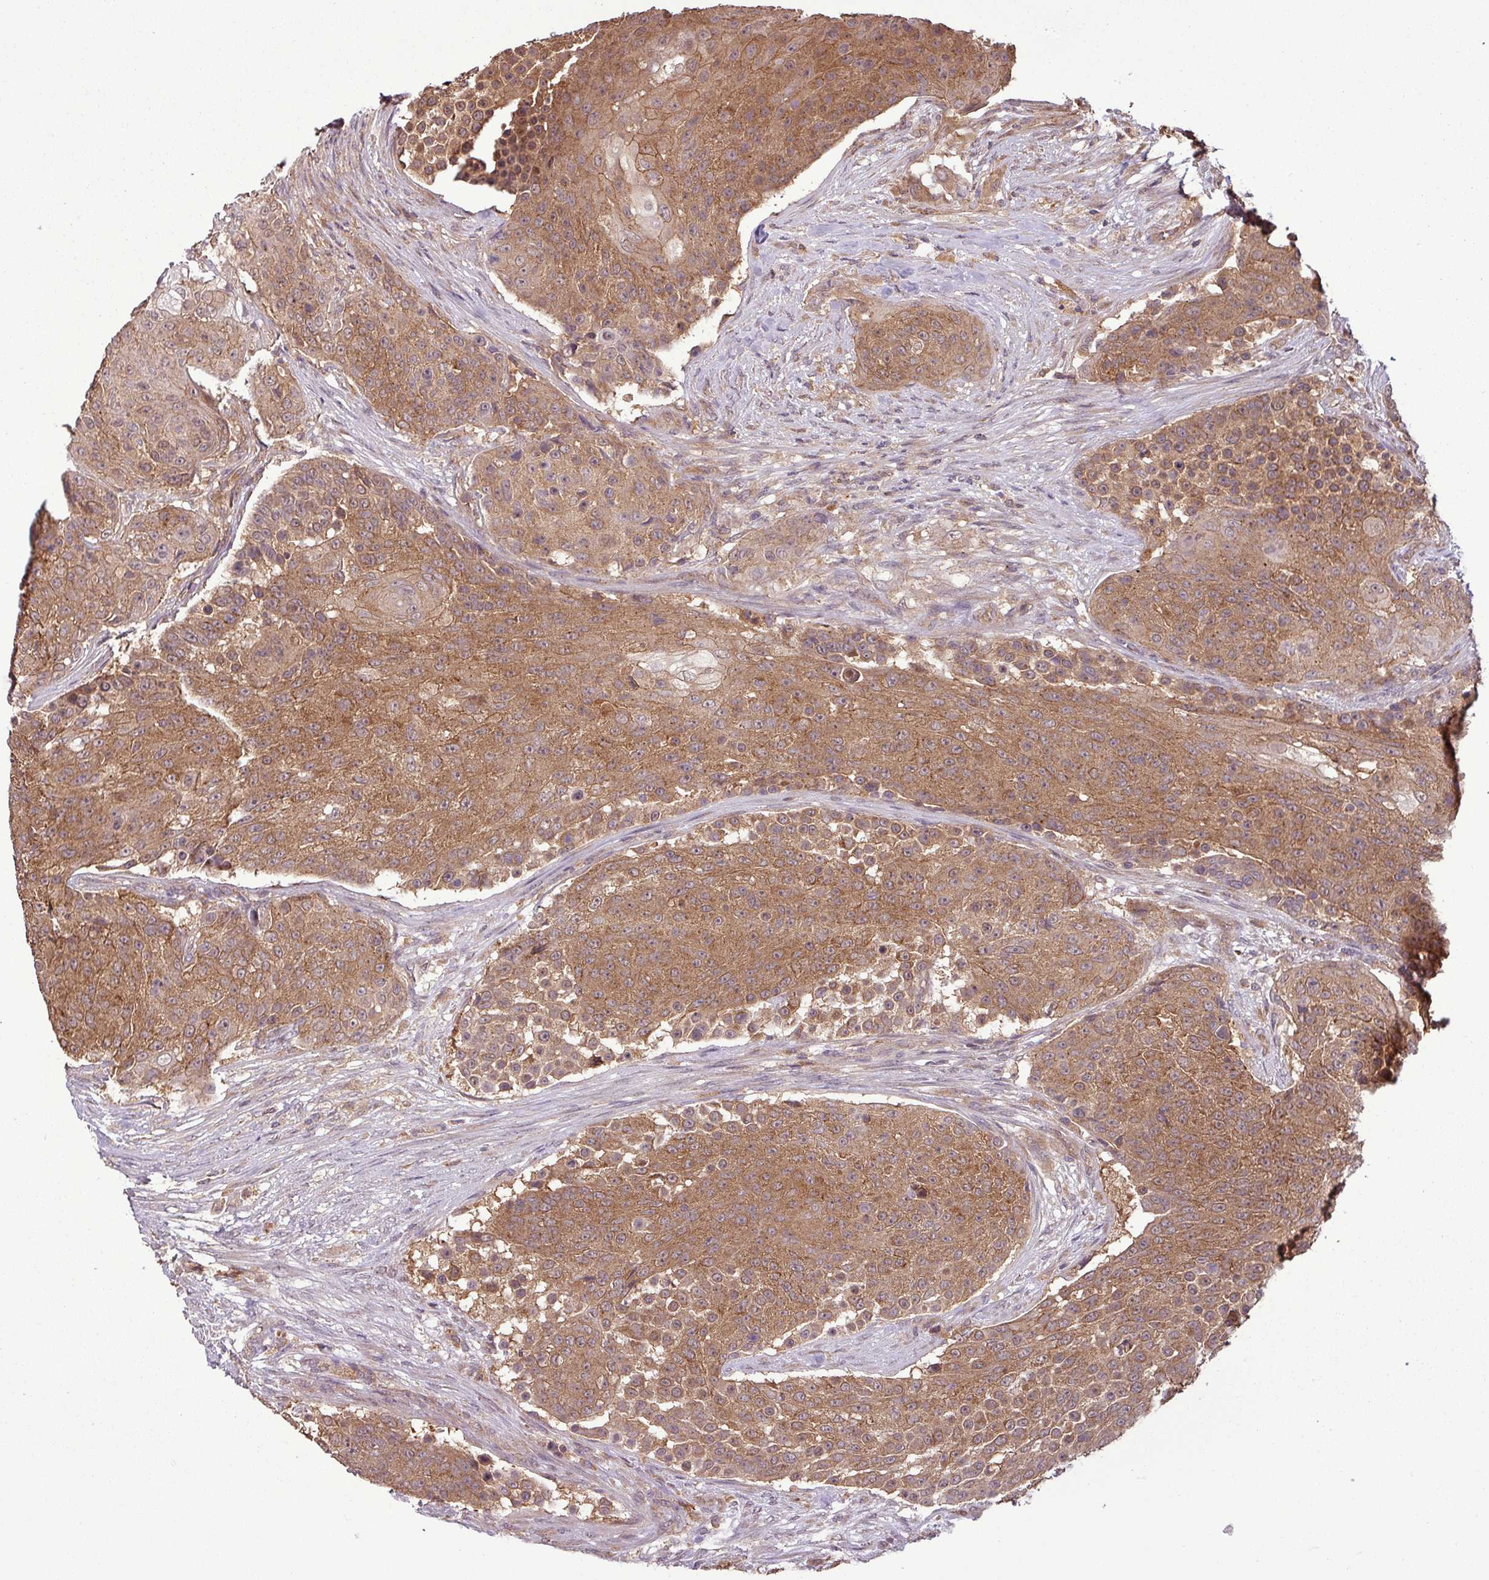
{"staining": {"intensity": "moderate", "quantity": ">75%", "location": "cytoplasmic/membranous"}, "tissue": "urothelial cancer", "cell_type": "Tumor cells", "image_type": "cancer", "snomed": [{"axis": "morphology", "description": "Urothelial carcinoma, High grade"}, {"axis": "topography", "description": "Urinary bladder"}], "caption": "This image exhibits immunohistochemistry (IHC) staining of urothelial cancer, with medium moderate cytoplasmic/membranous staining in approximately >75% of tumor cells.", "gene": "NT5C3A", "patient": {"sex": "female", "age": 63}}